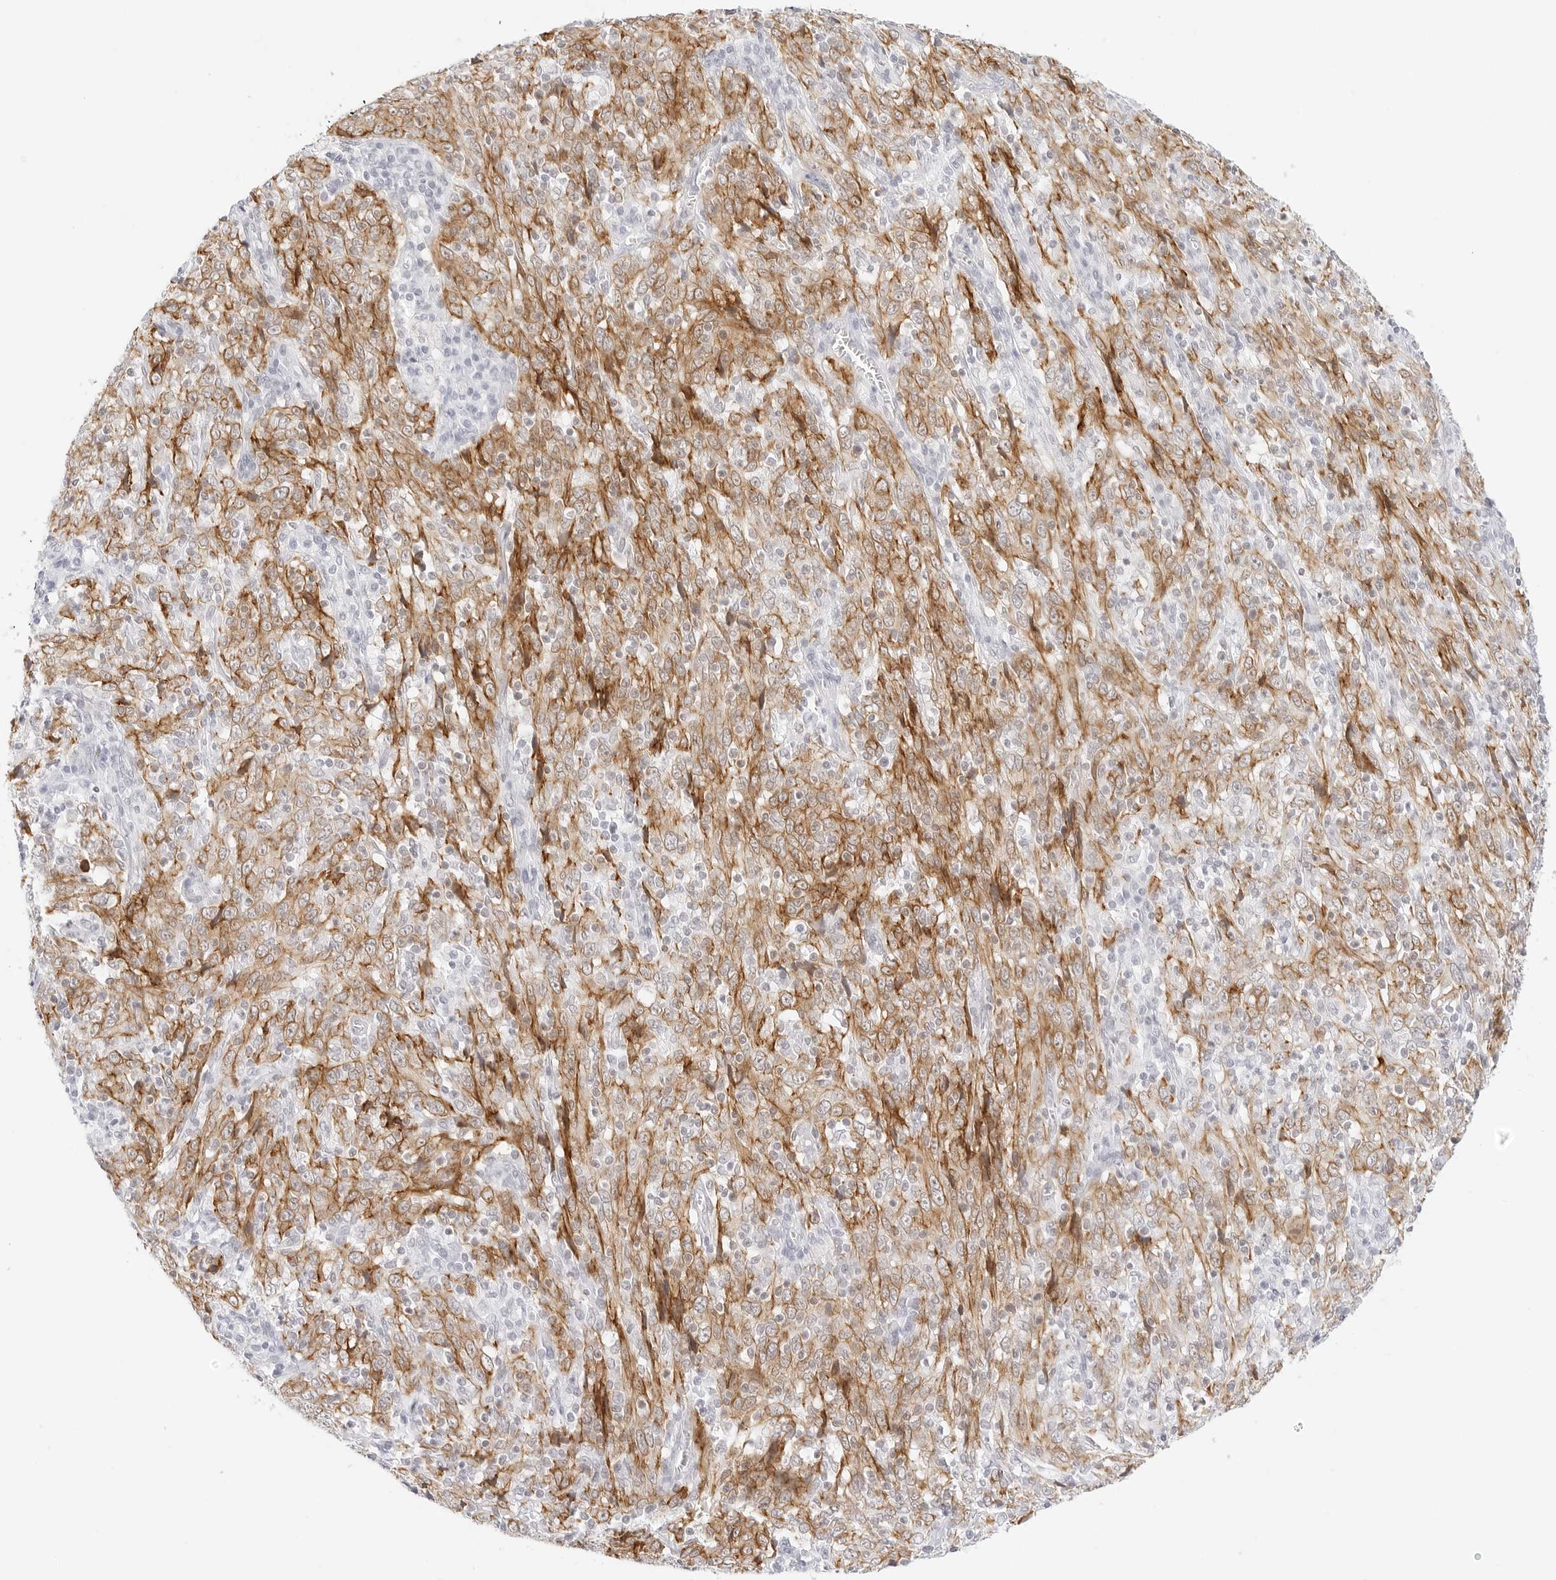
{"staining": {"intensity": "moderate", "quantity": ">75%", "location": "cytoplasmic/membranous"}, "tissue": "cervical cancer", "cell_type": "Tumor cells", "image_type": "cancer", "snomed": [{"axis": "morphology", "description": "Squamous cell carcinoma, NOS"}, {"axis": "topography", "description": "Cervix"}], "caption": "This is an image of immunohistochemistry staining of cervical squamous cell carcinoma, which shows moderate staining in the cytoplasmic/membranous of tumor cells.", "gene": "CDH1", "patient": {"sex": "female", "age": 46}}